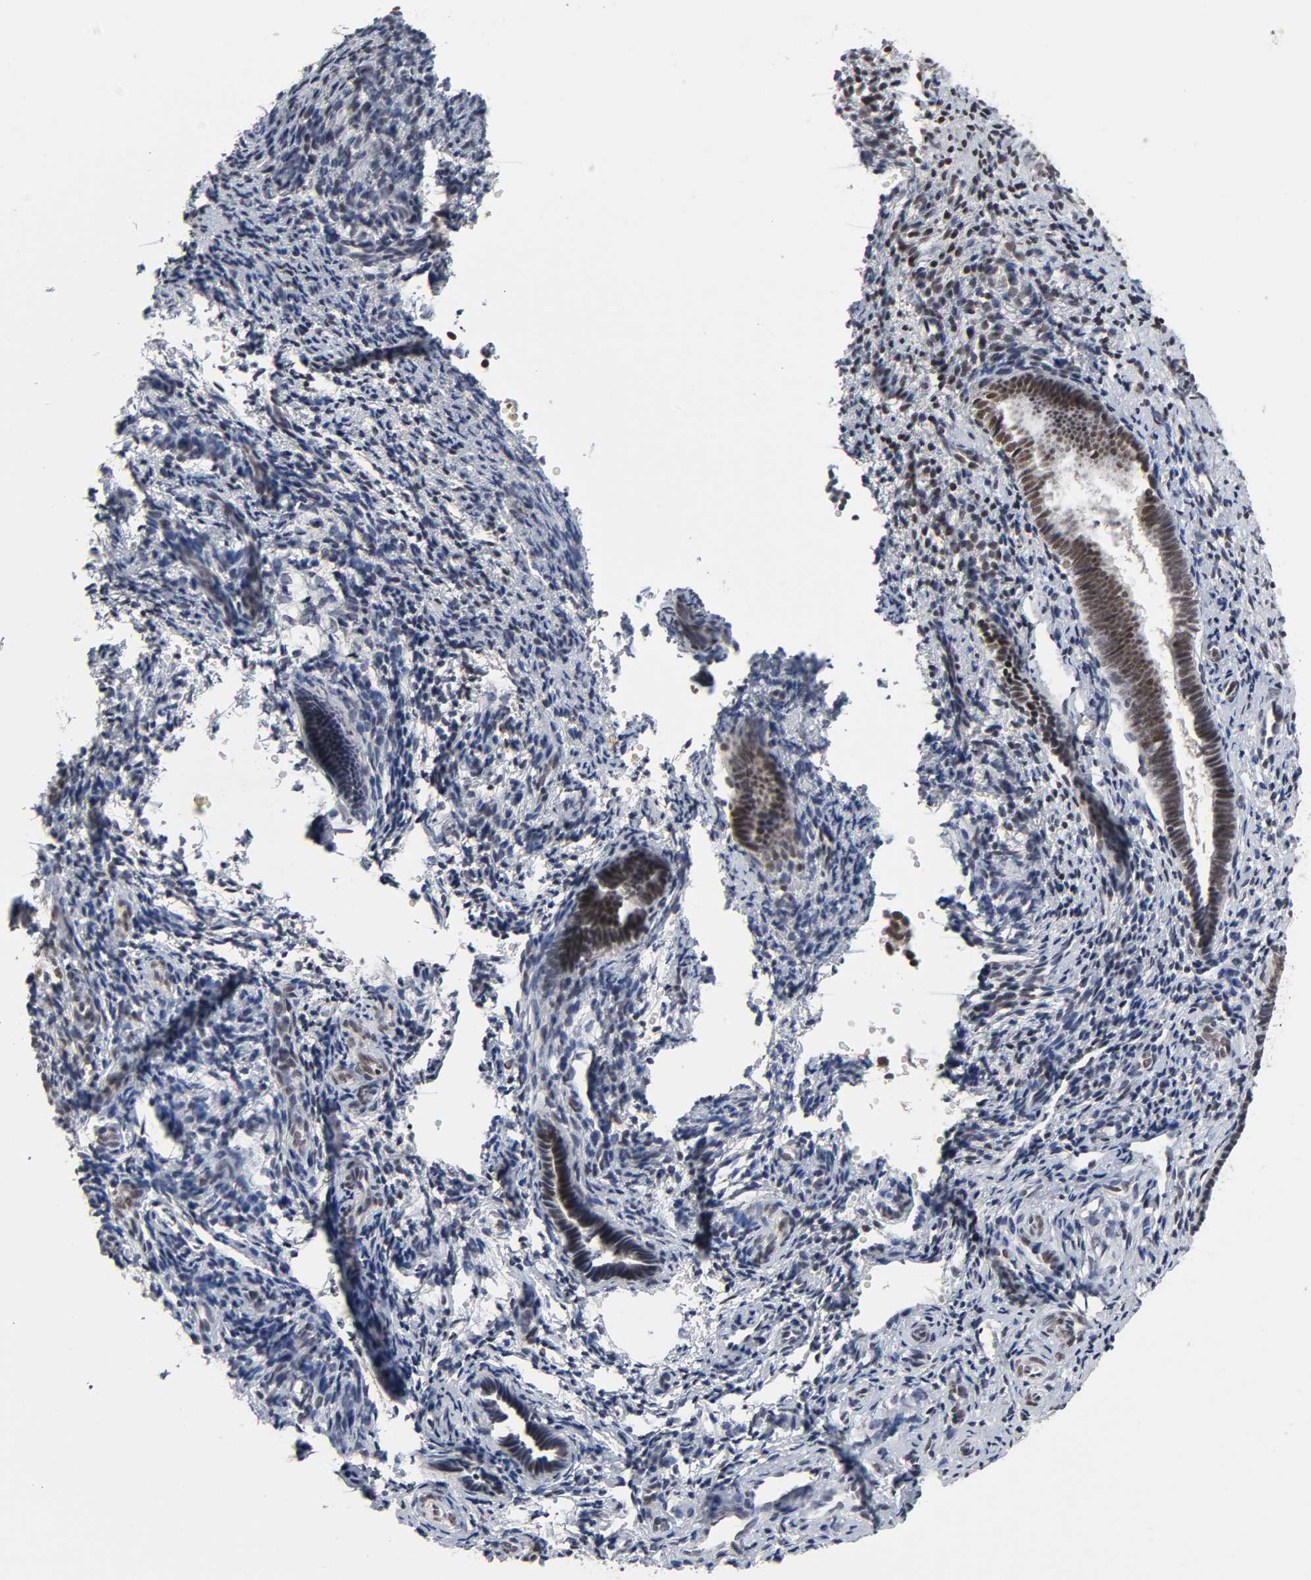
{"staining": {"intensity": "weak", "quantity": "25%-75%", "location": "nuclear"}, "tissue": "endometrium", "cell_type": "Cells in endometrial stroma", "image_type": "normal", "snomed": [{"axis": "morphology", "description": "Normal tissue, NOS"}, {"axis": "topography", "description": "Endometrium"}], "caption": "An immunohistochemistry (IHC) photomicrograph of normal tissue is shown. Protein staining in brown shows weak nuclear positivity in endometrium within cells in endometrial stroma.", "gene": "TRIM33", "patient": {"sex": "female", "age": 27}}